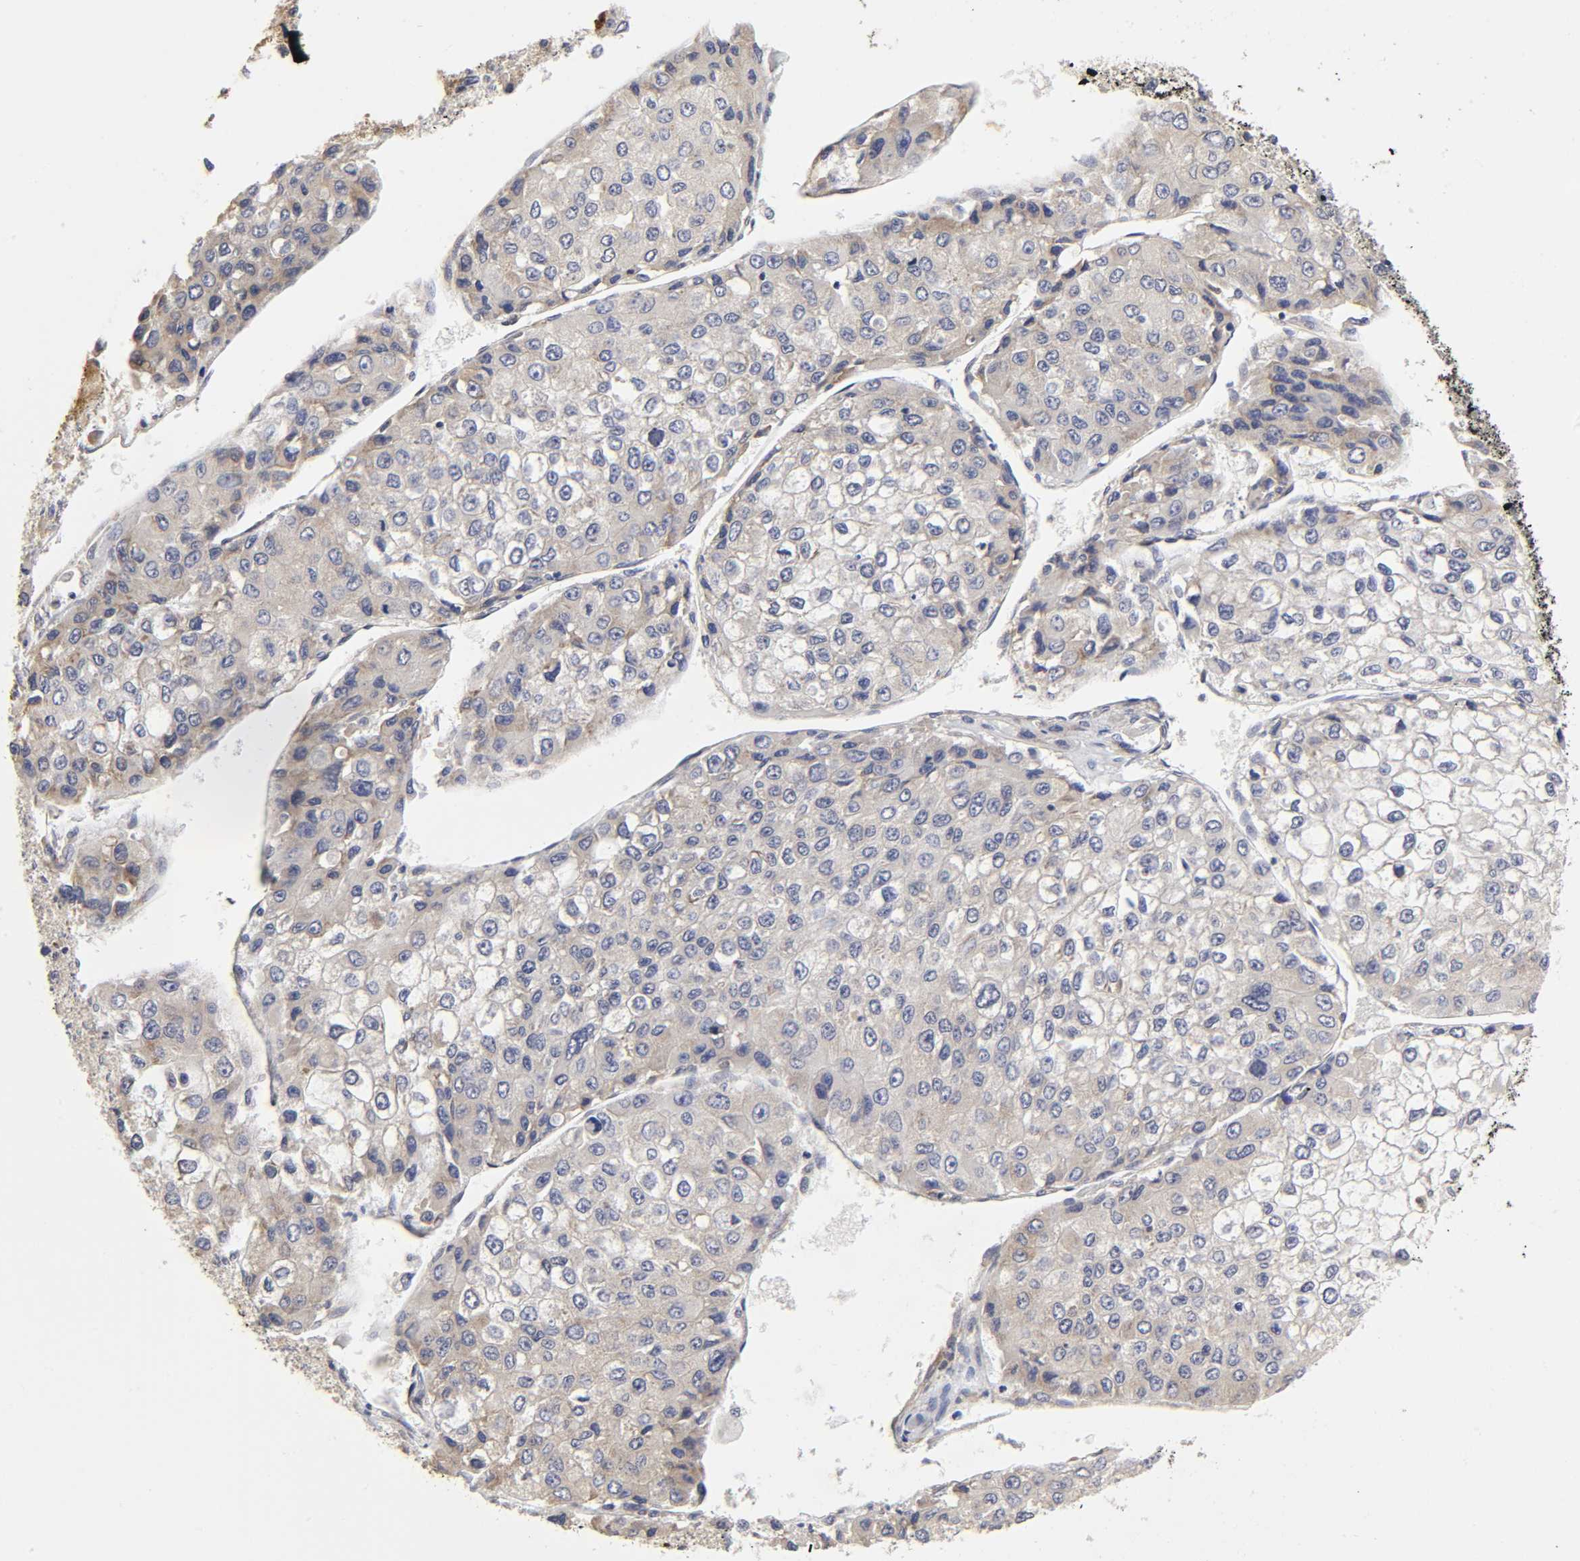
{"staining": {"intensity": "weak", "quantity": "<25%", "location": "cytoplasmic/membranous"}, "tissue": "liver cancer", "cell_type": "Tumor cells", "image_type": "cancer", "snomed": [{"axis": "morphology", "description": "Carcinoma, Hepatocellular, NOS"}, {"axis": "topography", "description": "Liver"}], "caption": "IHC image of neoplastic tissue: human liver cancer (hepatocellular carcinoma) stained with DAB (3,3'-diaminobenzidine) demonstrates no significant protein positivity in tumor cells.", "gene": "RPL14", "patient": {"sex": "female", "age": 66}}